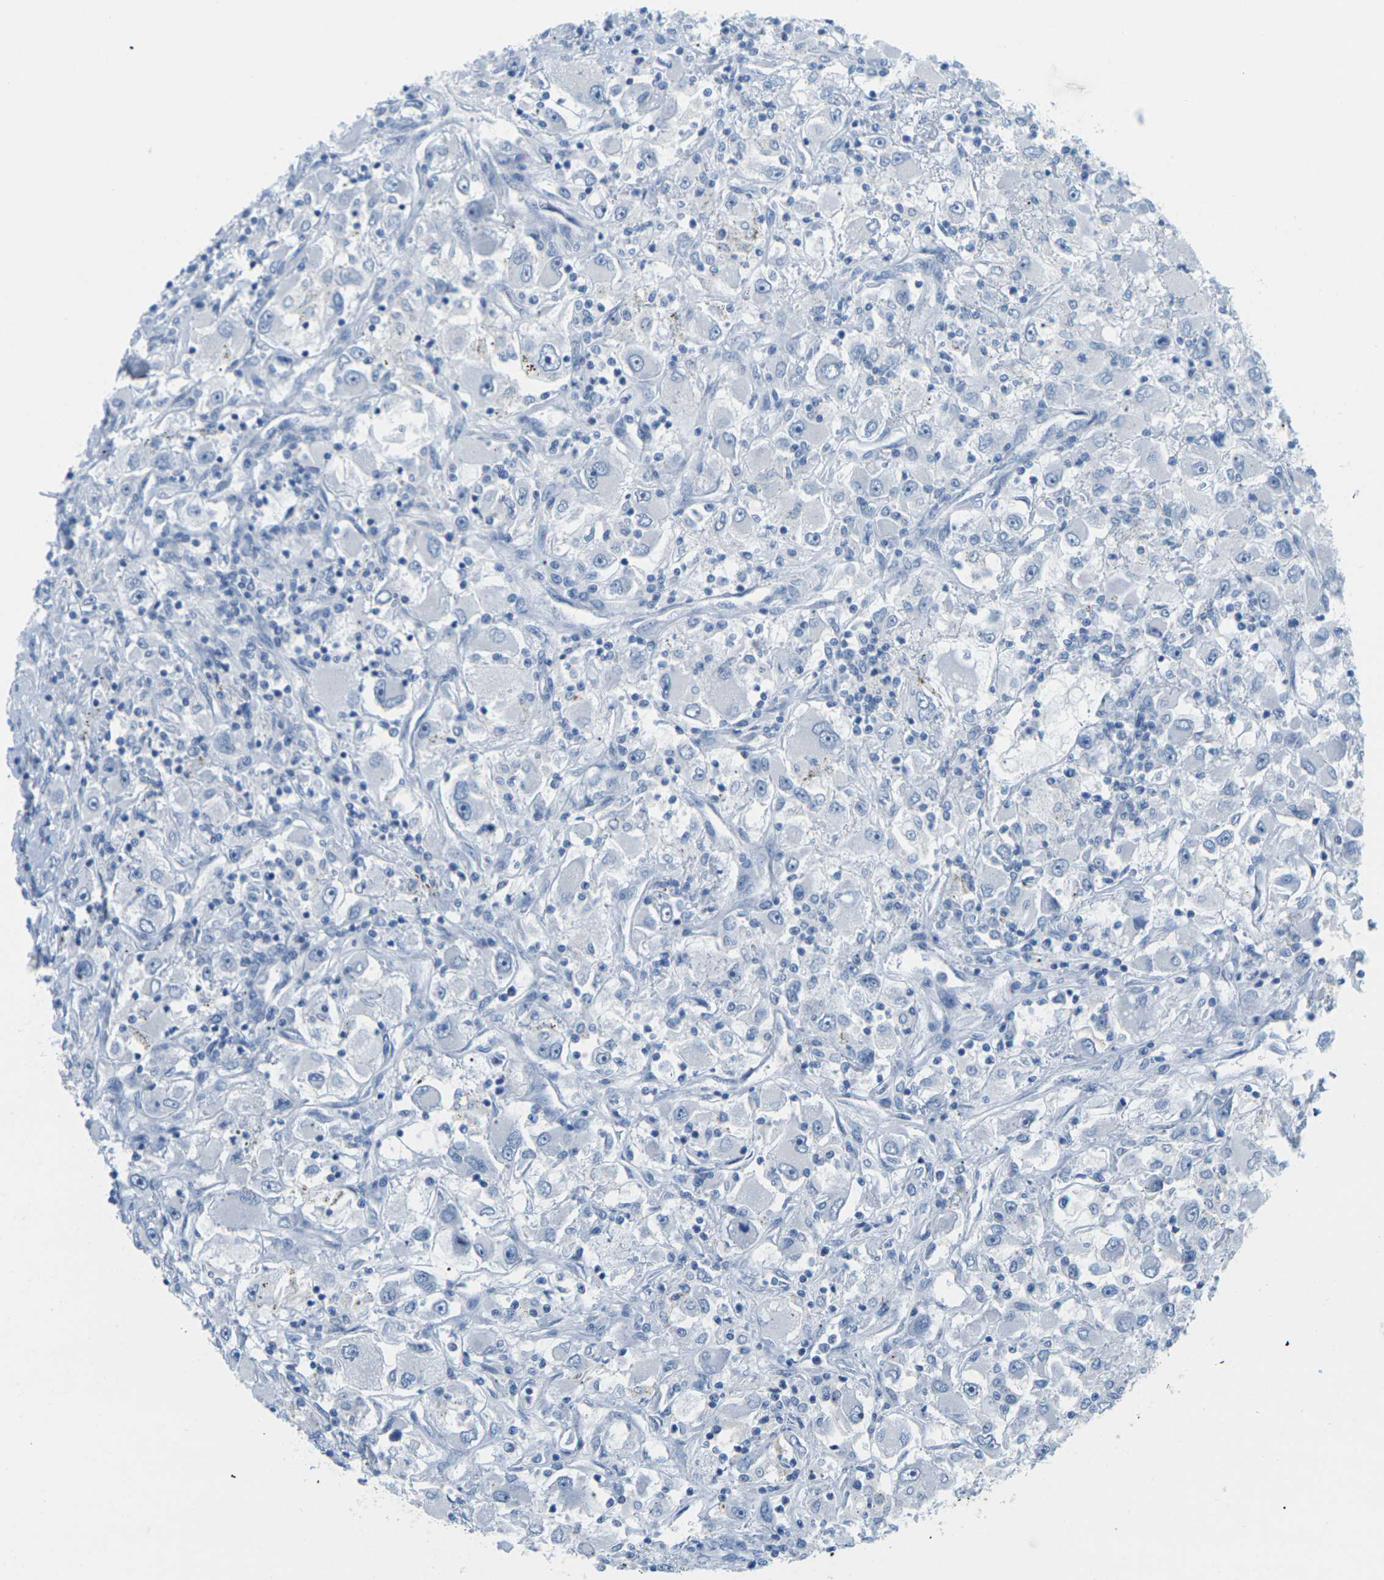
{"staining": {"intensity": "negative", "quantity": "none", "location": "none"}, "tissue": "renal cancer", "cell_type": "Tumor cells", "image_type": "cancer", "snomed": [{"axis": "morphology", "description": "Adenocarcinoma, NOS"}, {"axis": "topography", "description": "Kidney"}], "caption": "DAB immunohistochemical staining of renal cancer (adenocarcinoma) displays no significant staining in tumor cells.", "gene": "SLC12A1", "patient": {"sex": "female", "age": 52}}